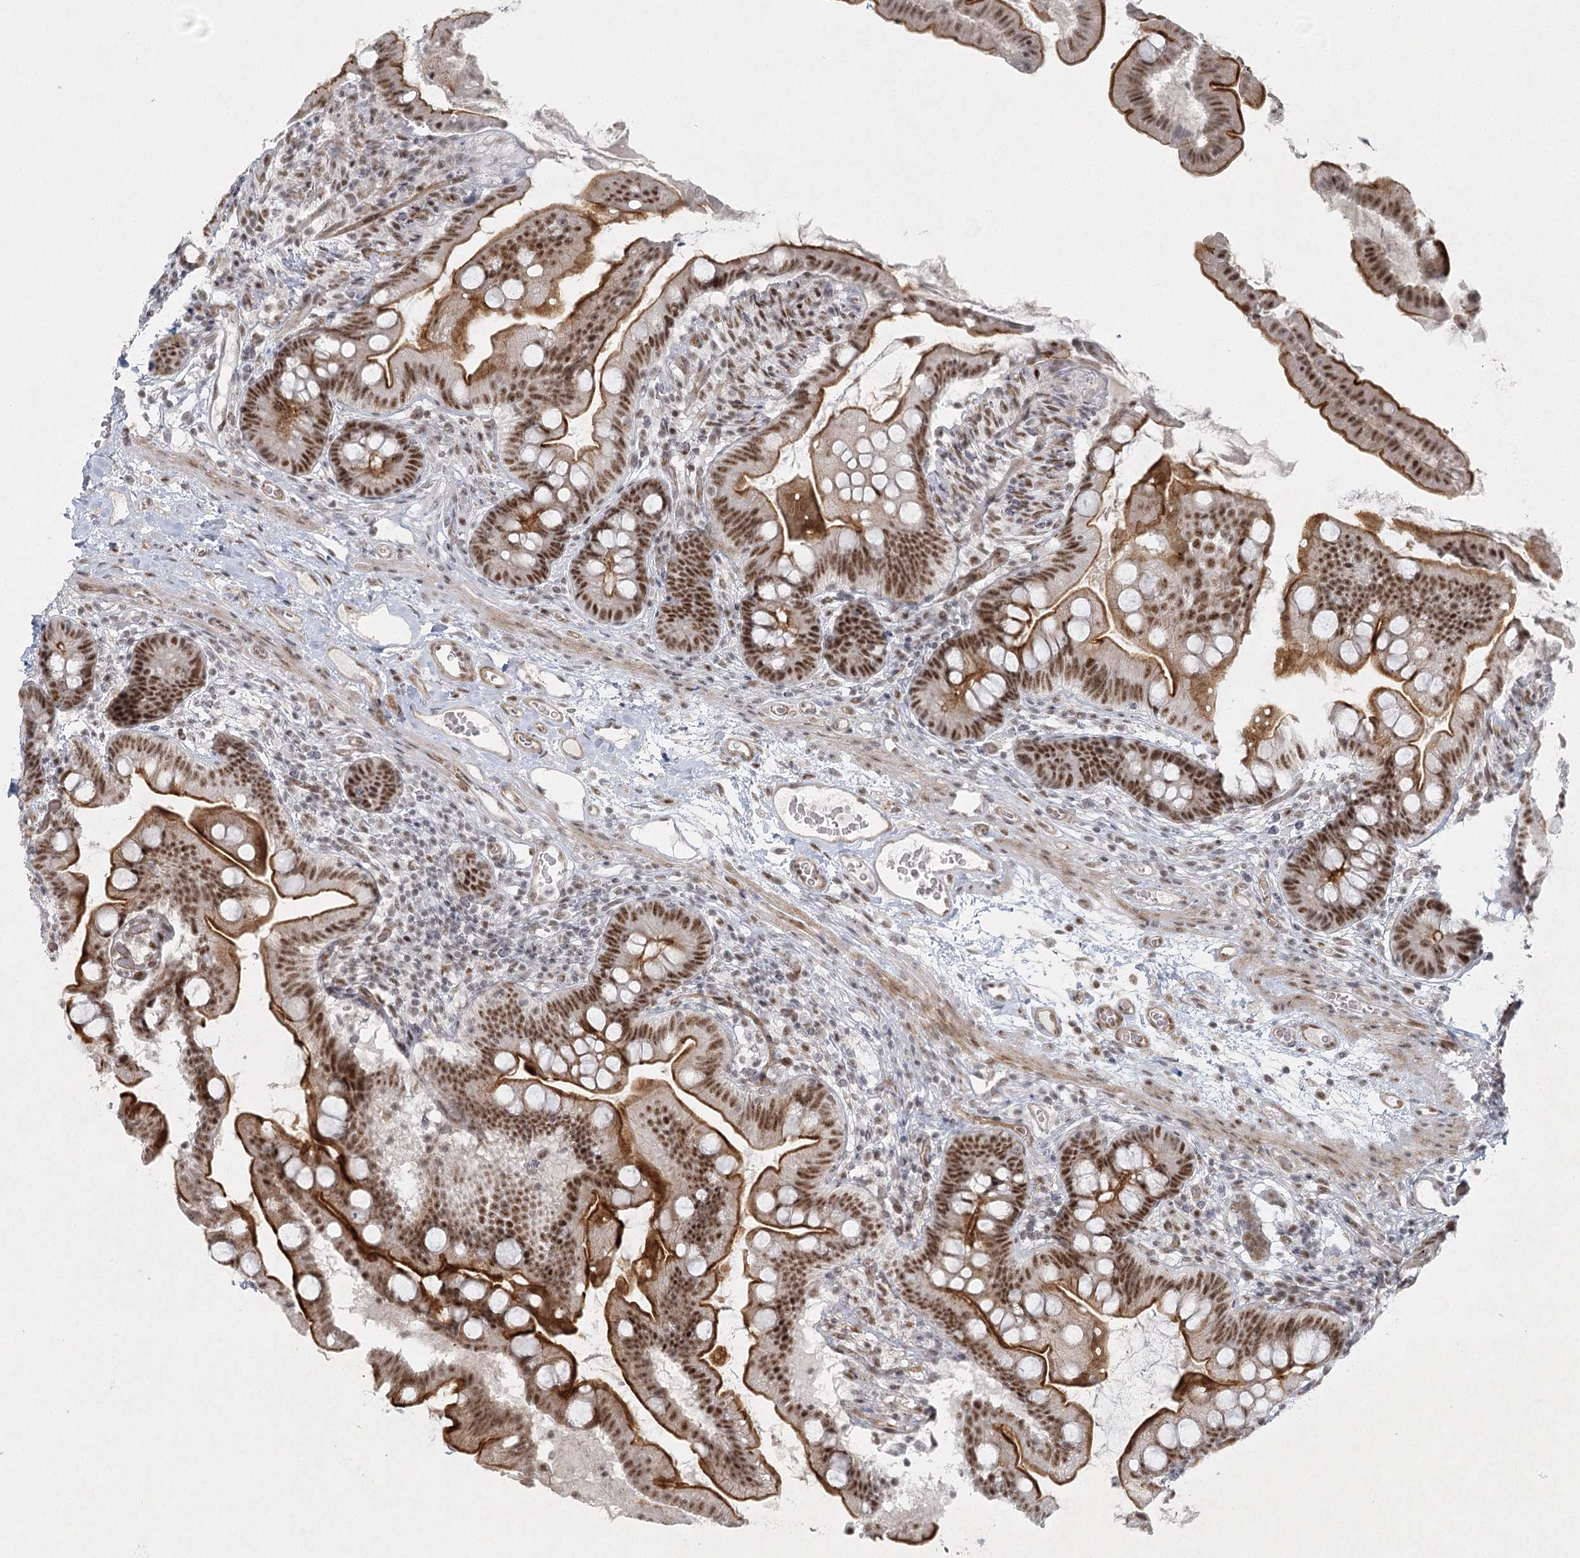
{"staining": {"intensity": "strong", "quantity": ">75%", "location": "cytoplasmic/membranous,nuclear"}, "tissue": "small intestine", "cell_type": "Glandular cells", "image_type": "normal", "snomed": [{"axis": "morphology", "description": "Normal tissue, NOS"}, {"axis": "topography", "description": "Small intestine"}], "caption": "Protein staining of benign small intestine displays strong cytoplasmic/membranous,nuclear expression in approximately >75% of glandular cells.", "gene": "U2SURP", "patient": {"sex": "female", "age": 56}}